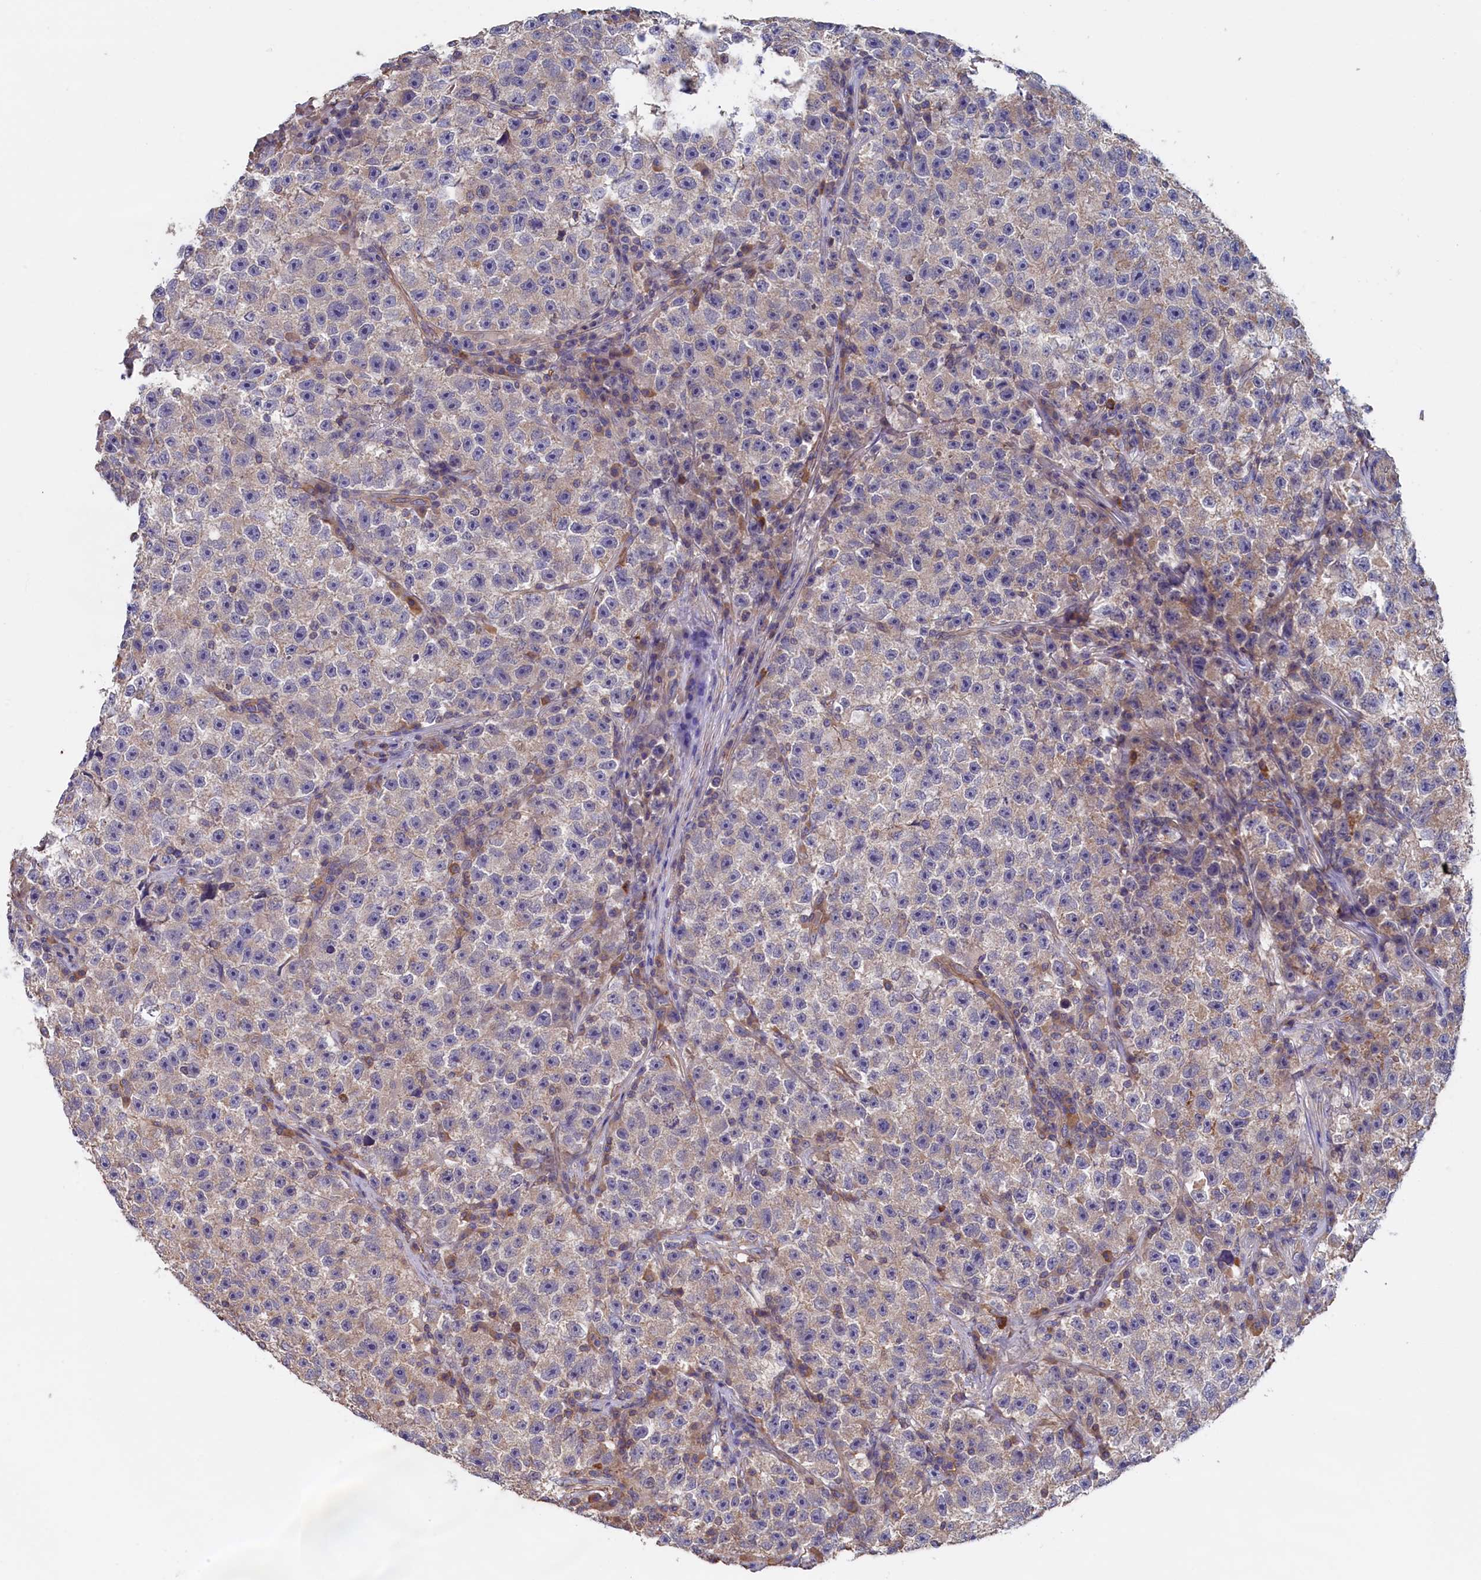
{"staining": {"intensity": "weak", "quantity": "<25%", "location": "cytoplasmic/membranous"}, "tissue": "testis cancer", "cell_type": "Tumor cells", "image_type": "cancer", "snomed": [{"axis": "morphology", "description": "Seminoma, NOS"}, {"axis": "topography", "description": "Testis"}], "caption": "A high-resolution micrograph shows immunohistochemistry staining of testis seminoma, which exhibits no significant positivity in tumor cells.", "gene": "ANKRD2", "patient": {"sex": "male", "age": 22}}